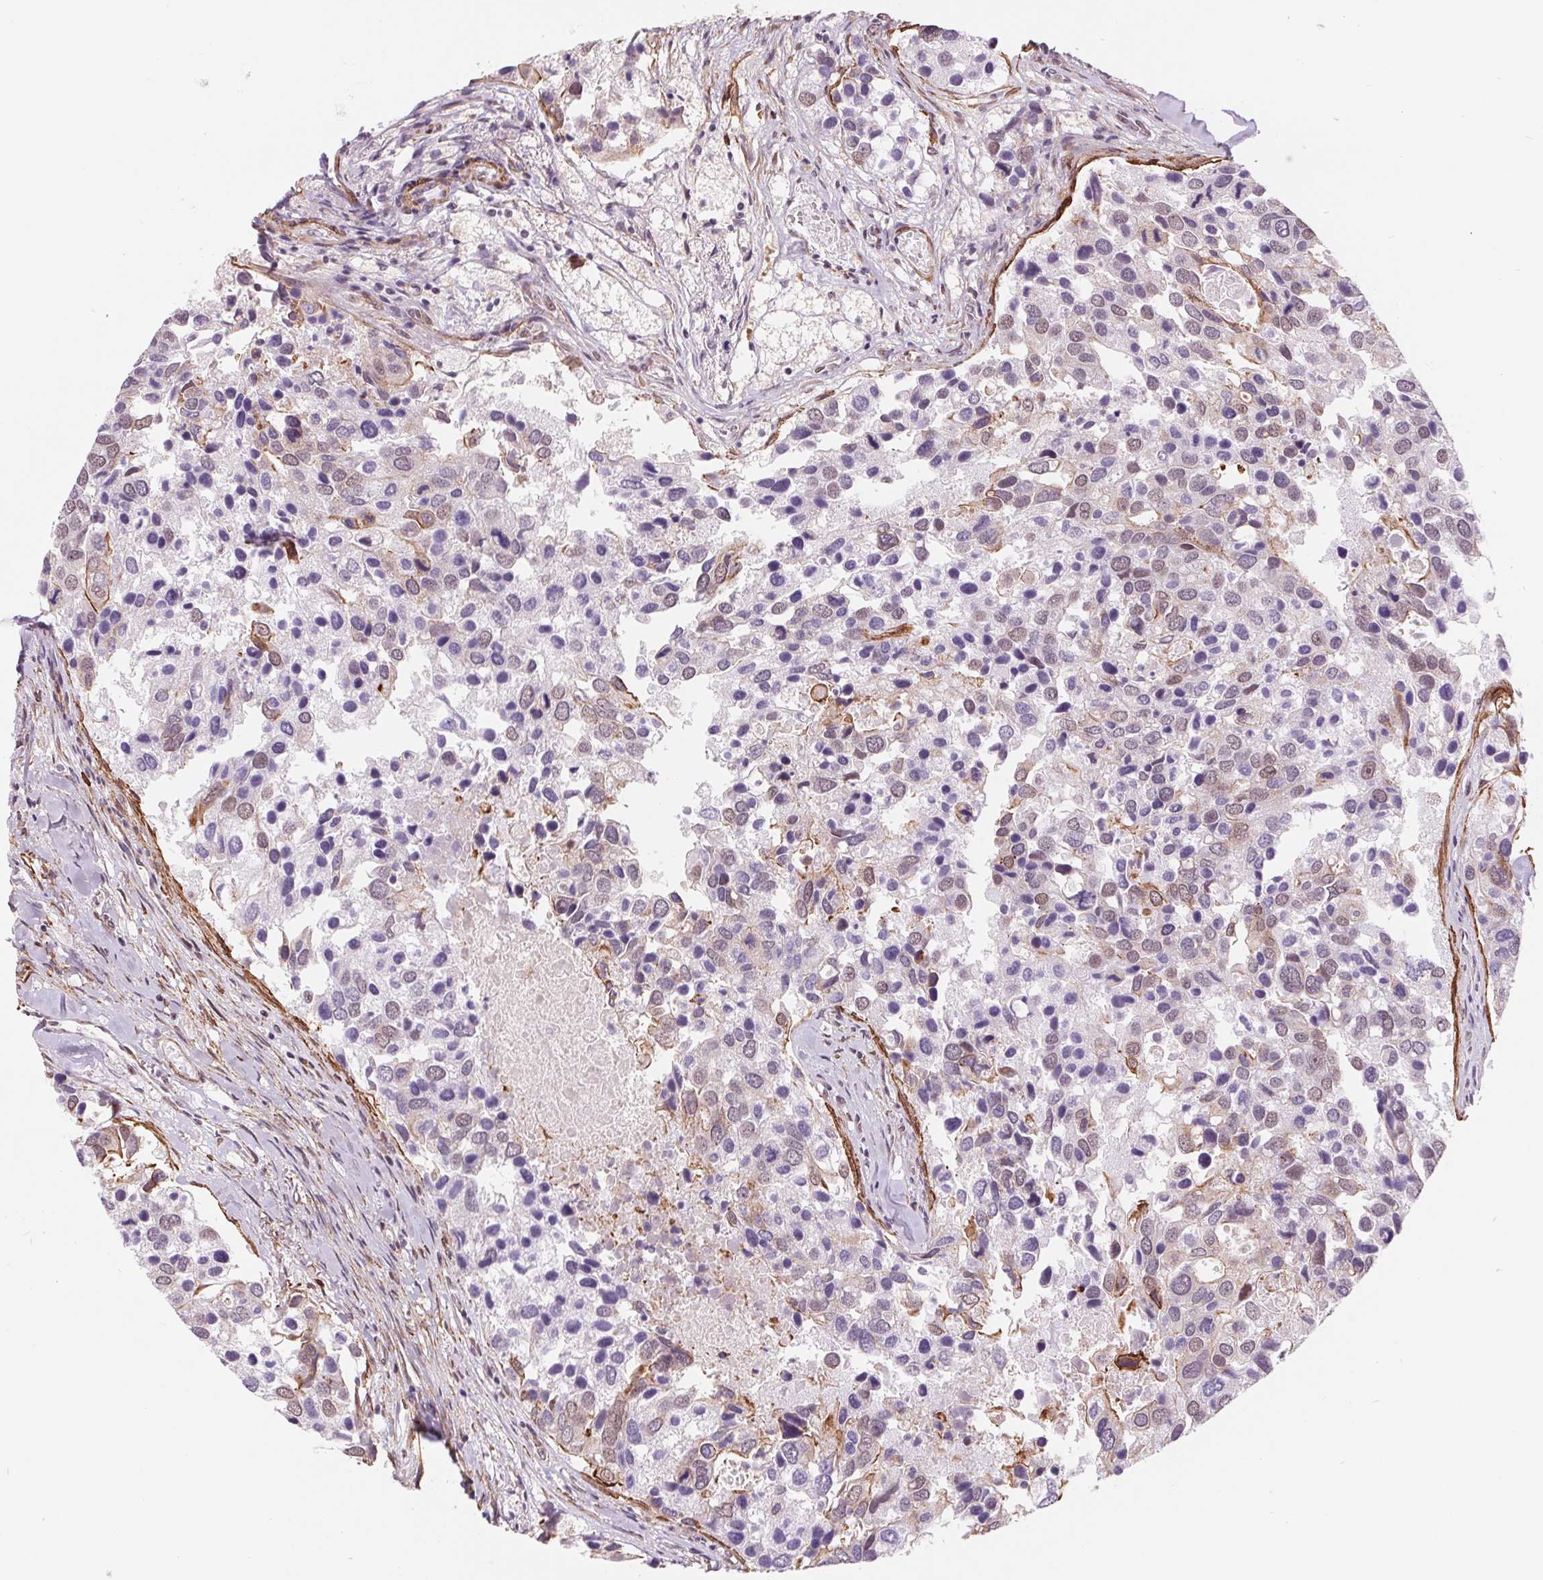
{"staining": {"intensity": "weak", "quantity": "<25%", "location": "cytoplasmic/membranous"}, "tissue": "breast cancer", "cell_type": "Tumor cells", "image_type": "cancer", "snomed": [{"axis": "morphology", "description": "Duct carcinoma"}, {"axis": "topography", "description": "Breast"}], "caption": "This is an immunohistochemistry (IHC) image of human intraductal carcinoma (breast). There is no positivity in tumor cells.", "gene": "BCAT1", "patient": {"sex": "female", "age": 83}}